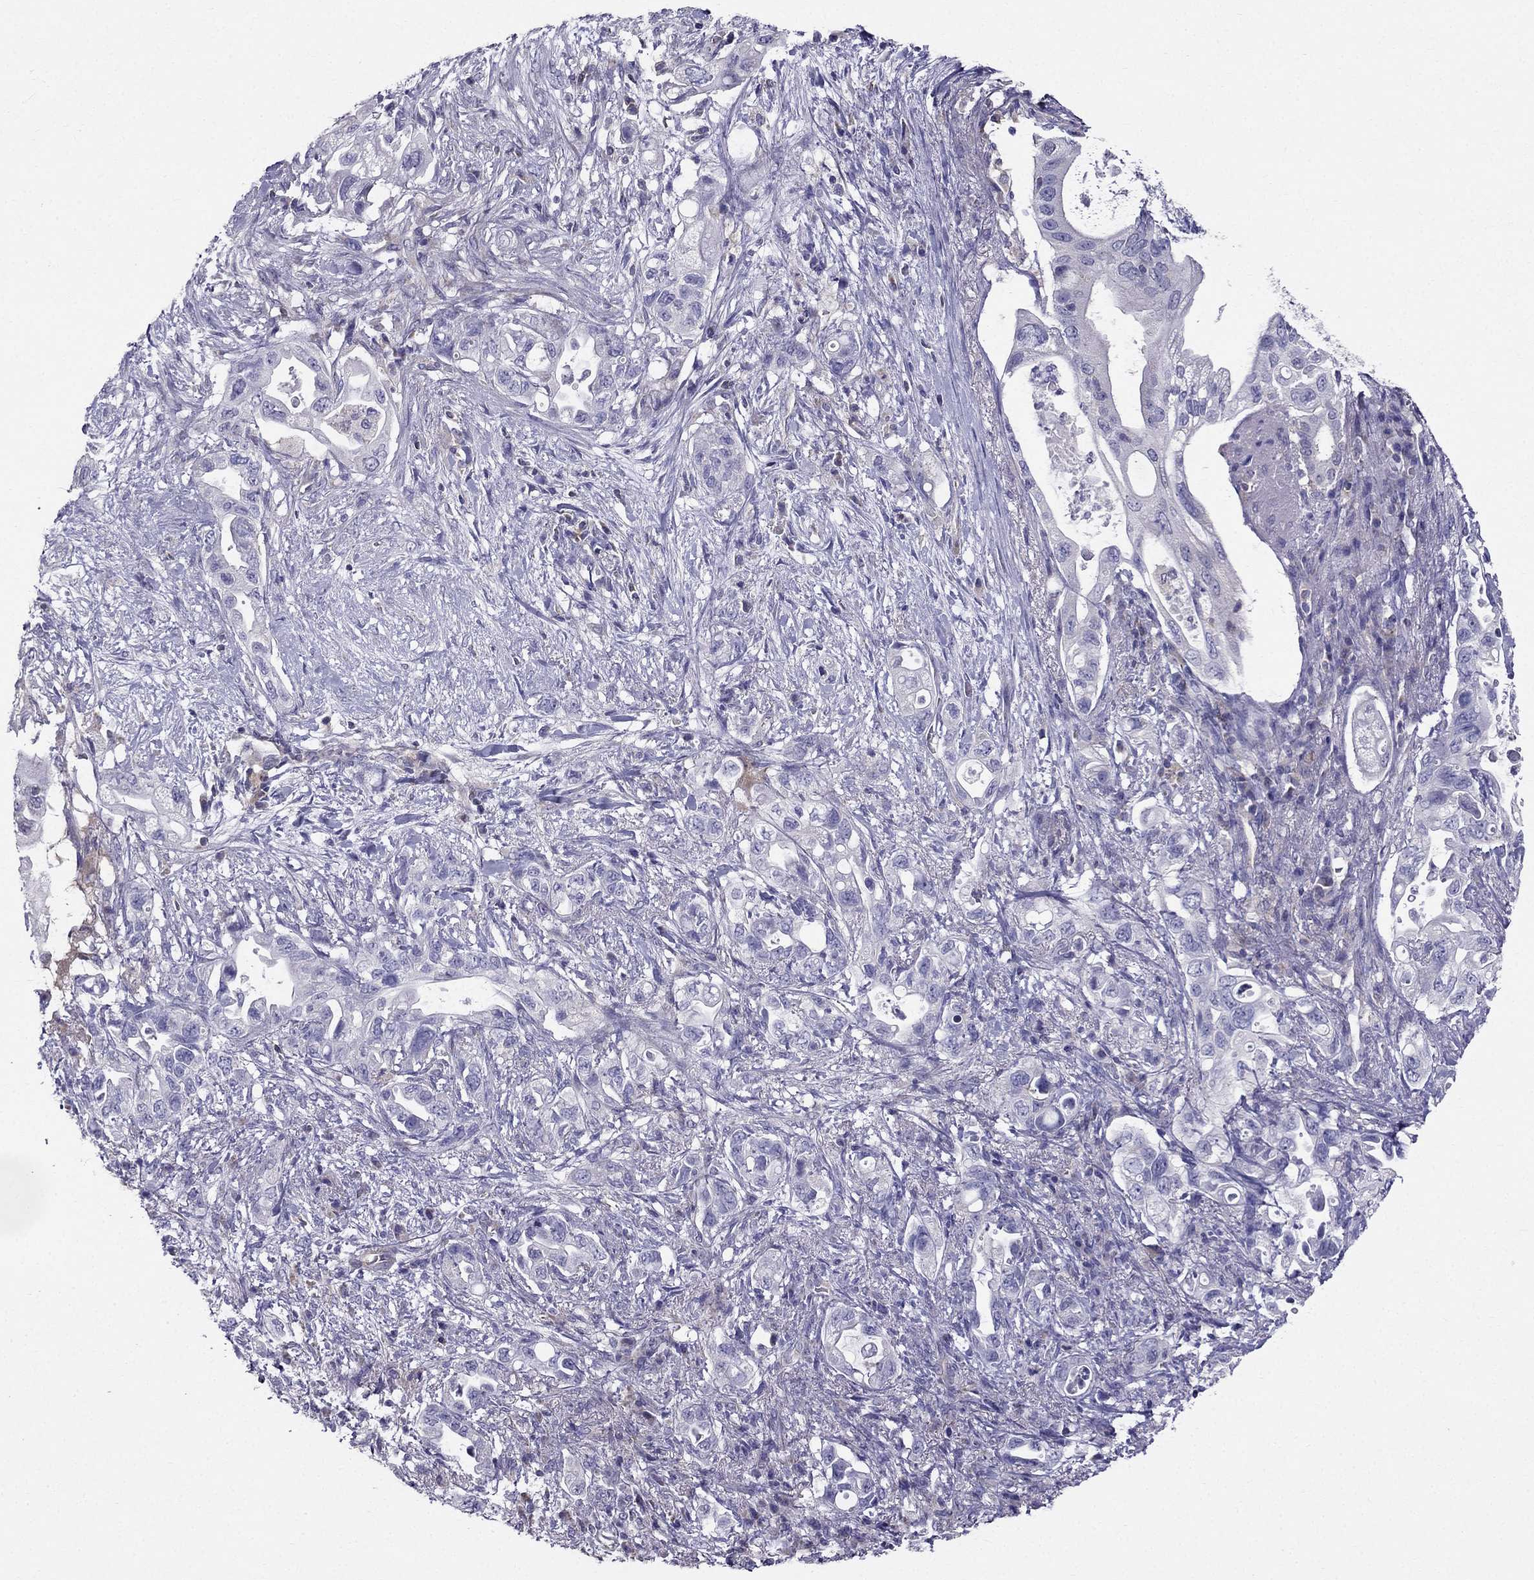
{"staining": {"intensity": "negative", "quantity": "none", "location": "none"}, "tissue": "pancreatic cancer", "cell_type": "Tumor cells", "image_type": "cancer", "snomed": [{"axis": "morphology", "description": "Adenocarcinoma, NOS"}, {"axis": "topography", "description": "Pancreas"}], "caption": "Human pancreatic adenocarcinoma stained for a protein using immunohistochemistry (IHC) exhibits no expression in tumor cells.", "gene": "AAK1", "patient": {"sex": "female", "age": 72}}